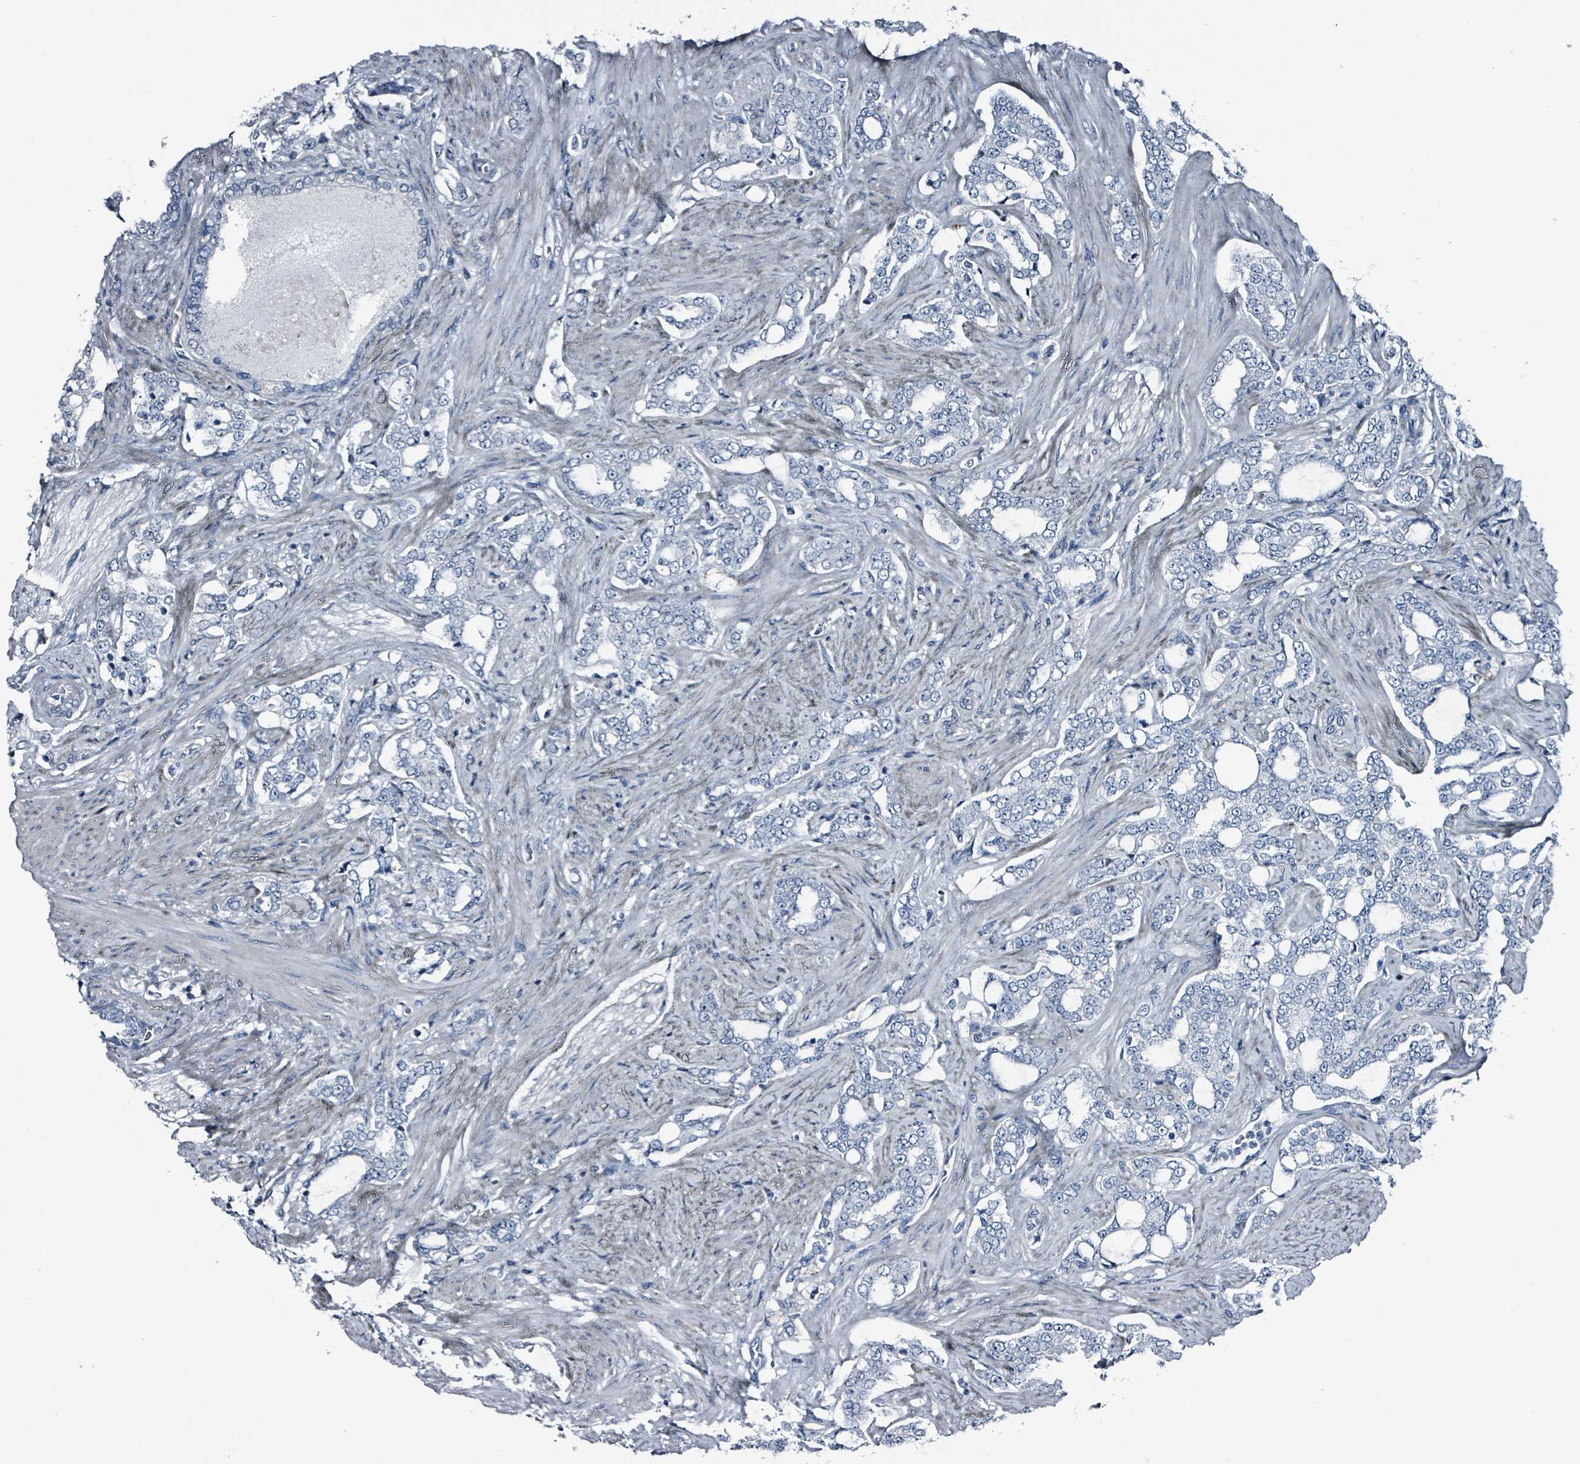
{"staining": {"intensity": "negative", "quantity": "none", "location": "none"}, "tissue": "prostate cancer", "cell_type": "Tumor cells", "image_type": "cancer", "snomed": [{"axis": "morphology", "description": "Adenocarcinoma, High grade"}, {"axis": "topography", "description": "Prostate"}], "caption": "Prostate cancer stained for a protein using immunohistochemistry (IHC) demonstrates no expression tumor cells.", "gene": "CA9", "patient": {"sex": "male", "age": 64}}